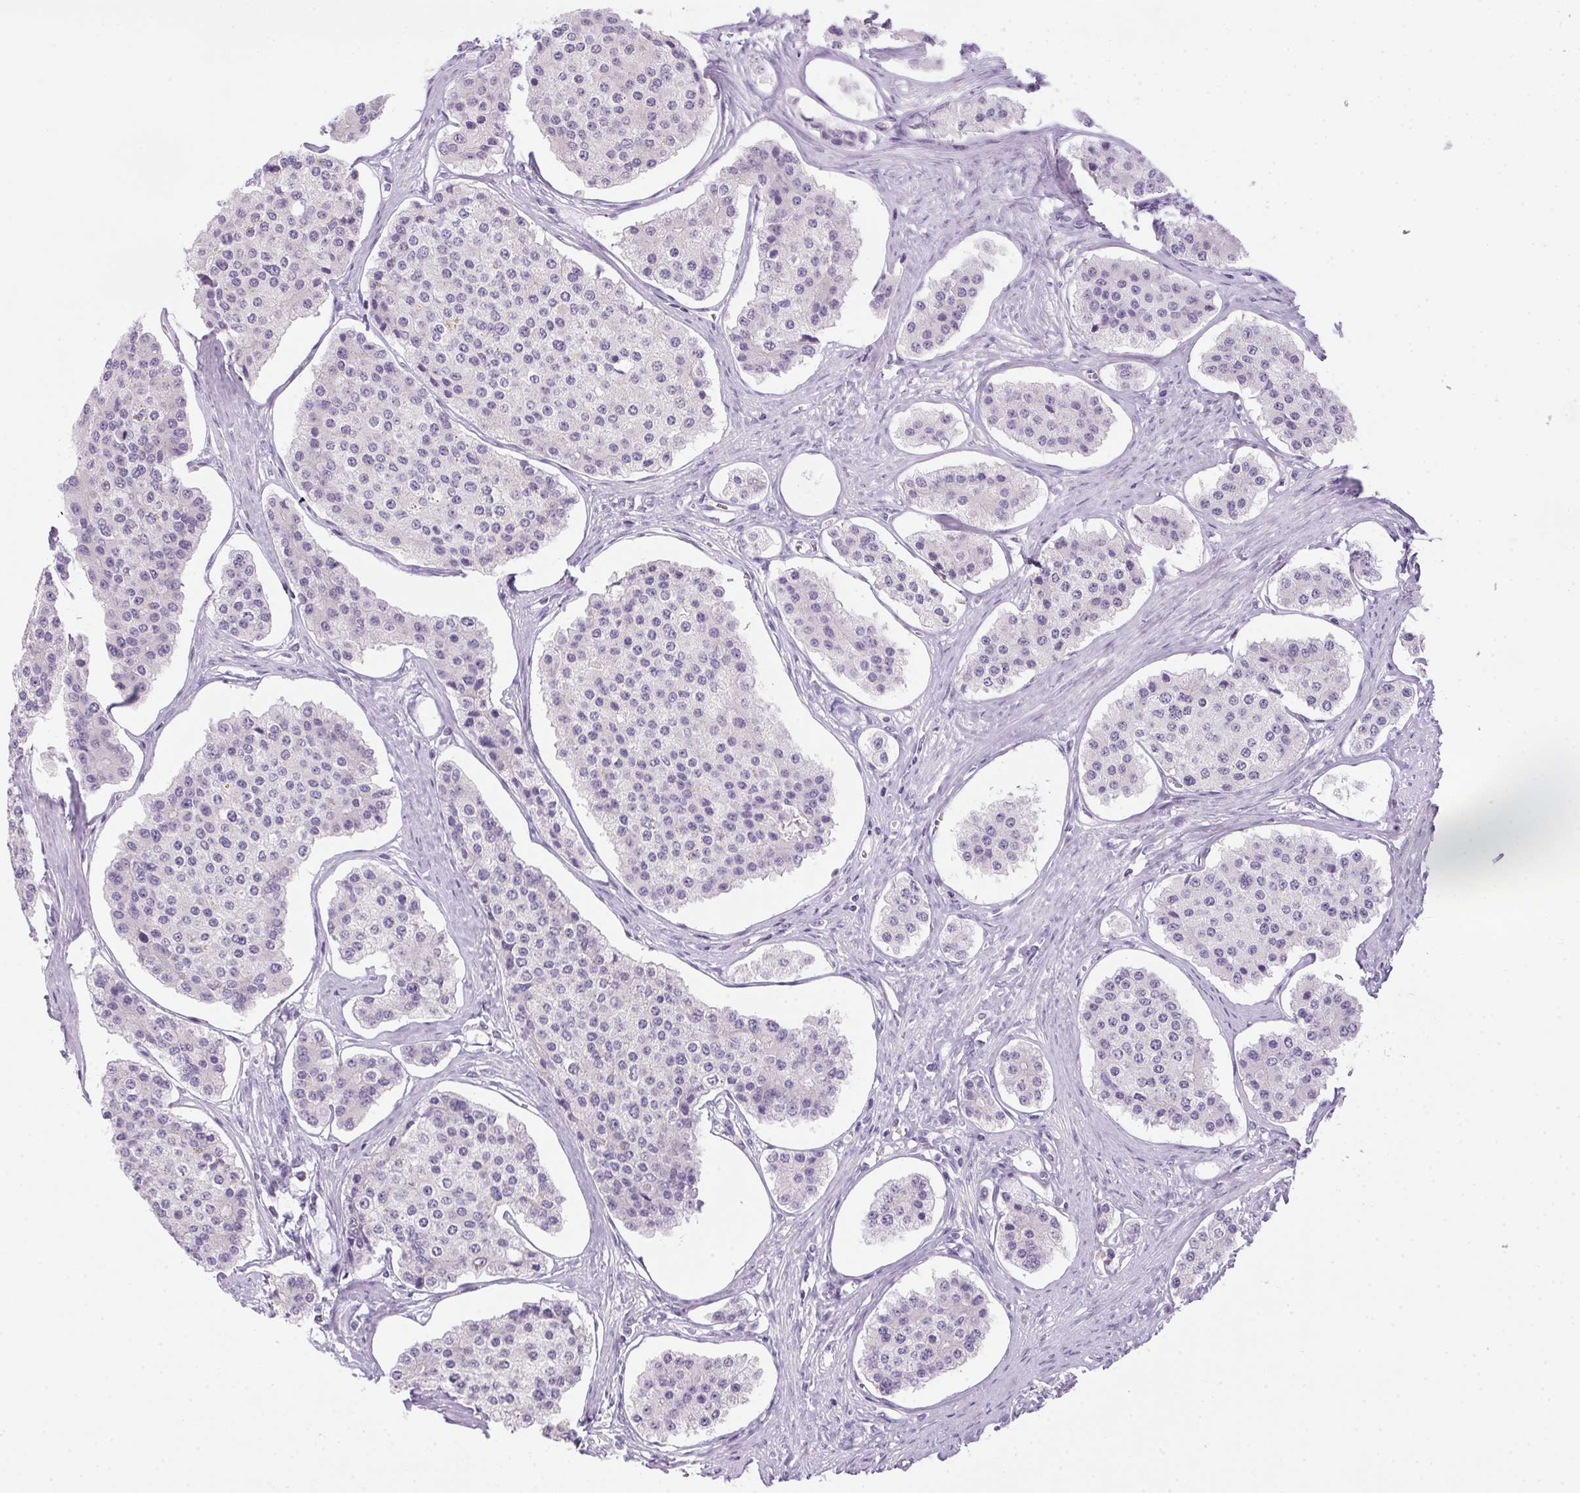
{"staining": {"intensity": "negative", "quantity": "none", "location": "none"}, "tissue": "carcinoid", "cell_type": "Tumor cells", "image_type": "cancer", "snomed": [{"axis": "morphology", "description": "Carcinoid, malignant, NOS"}, {"axis": "topography", "description": "Small intestine"}], "caption": "Immunohistochemistry of human carcinoid (malignant) shows no positivity in tumor cells.", "gene": "POPDC2", "patient": {"sex": "female", "age": 65}}